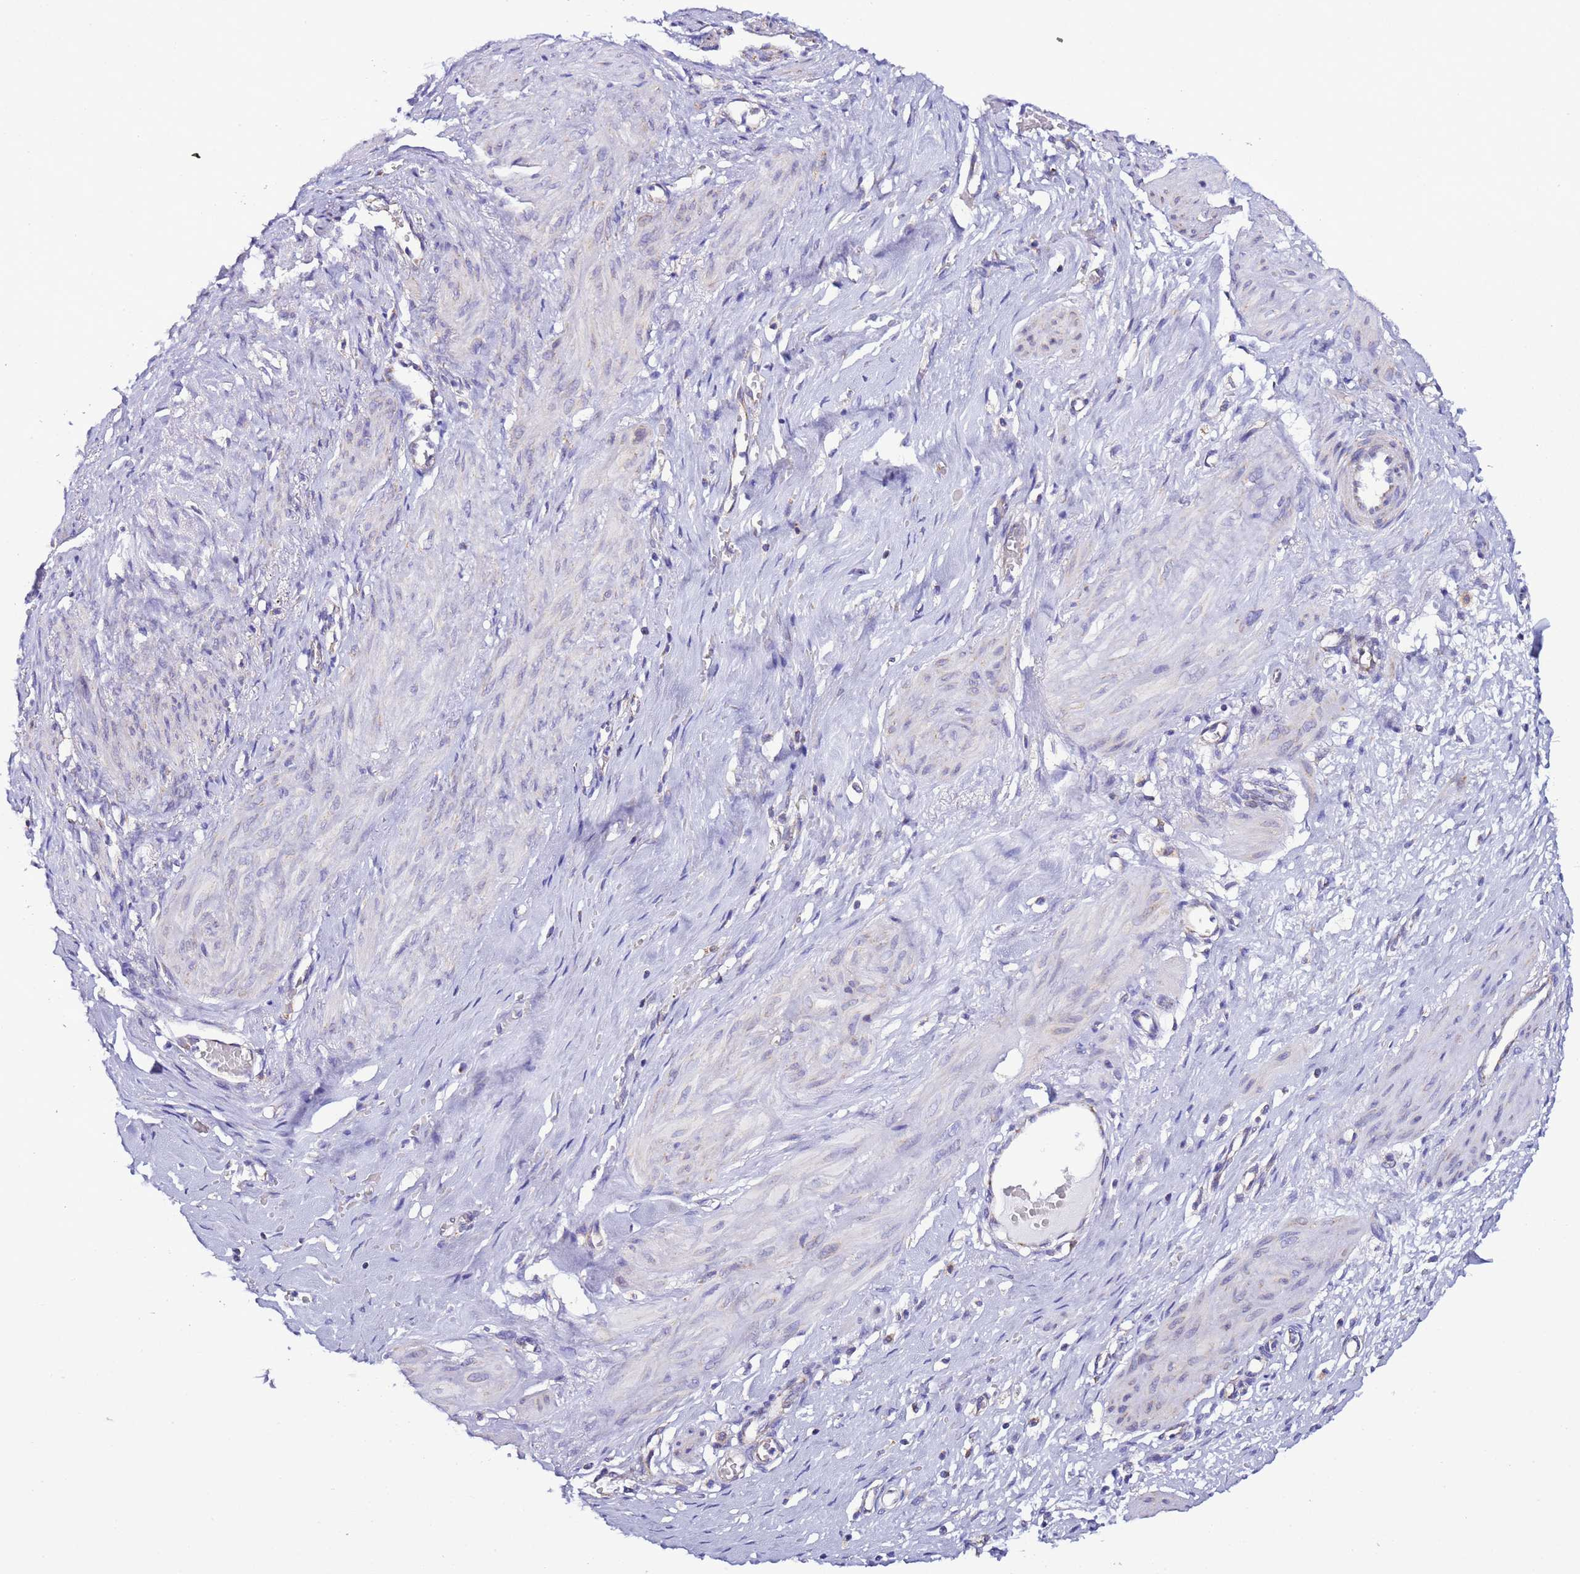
{"staining": {"intensity": "negative", "quantity": "none", "location": "none"}, "tissue": "smooth muscle", "cell_type": "Smooth muscle cells", "image_type": "normal", "snomed": [{"axis": "morphology", "description": "Normal tissue, NOS"}, {"axis": "topography", "description": "Endometrium"}], "caption": "Immunohistochemistry photomicrograph of normal smooth muscle: human smooth muscle stained with DAB displays no significant protein staining in smooth muscle cells. Brightfield microscopy of IHC stained with DAB (brown) and hematoxylin (blue), captured at high magnification.", "gene": "AHI1", "patient": {"sex": "female", "age": 33}}